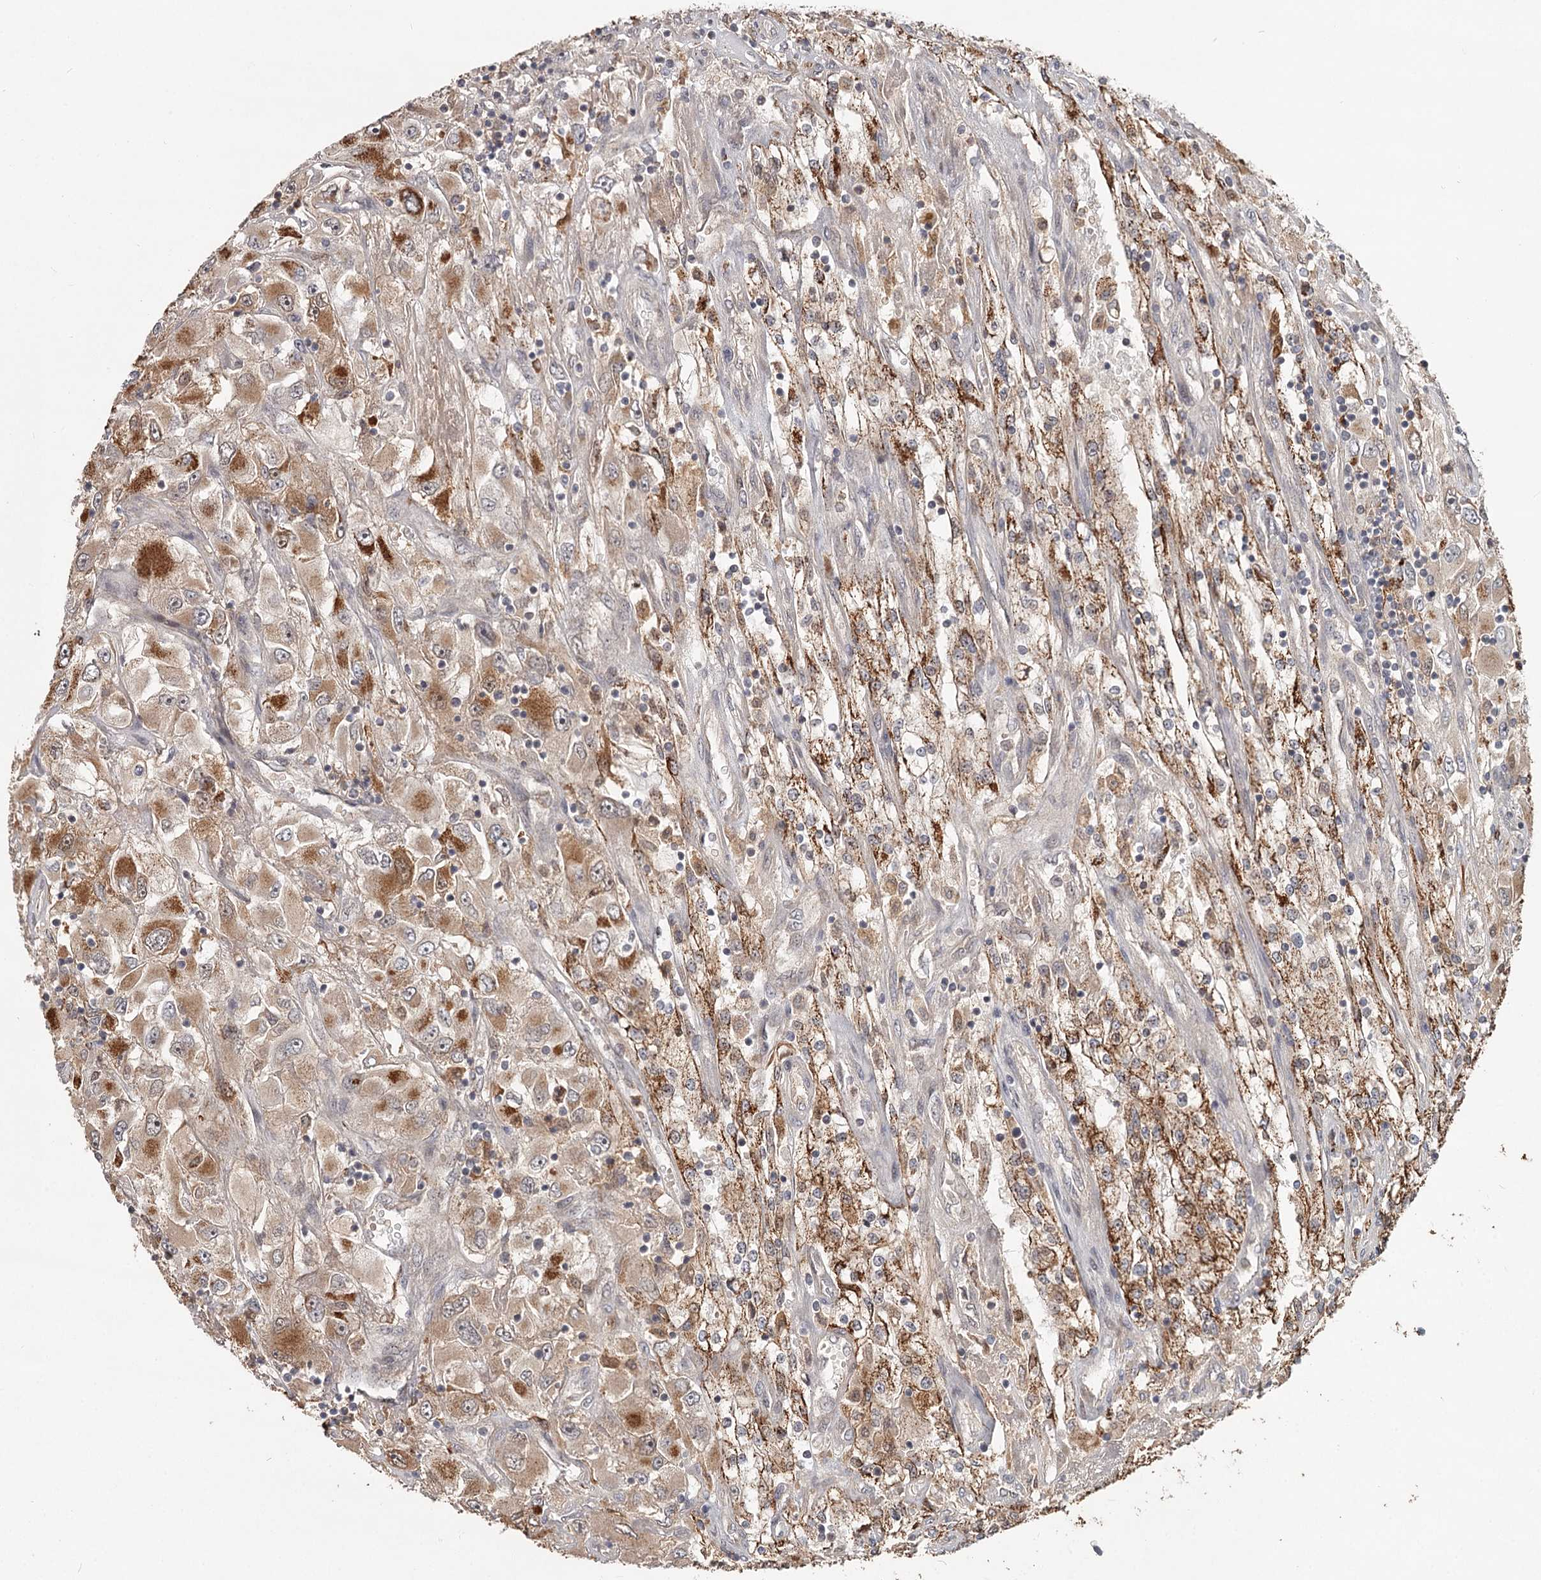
{"staining": {"intensity": "moderate", "quantity": ">75%", "location": "cytoplasmic/membranous"}, "tissue": "renal cancer", "cell_type": "Tumor cells", "image_type": "cancer", "snomed": [{"axis": "morphology", "description": "Adenocarcinoma, NOS"}, {"axis": "topography", "description": "Kidney"}], "caption": "This photomicrograph demonstrates IHC staining of human renal cancer (adenocarcinoma), with medium moderate cytoplasmic/membranous positivity in about >75% of tumor cells.", "gene": "CDC123", "patient": {"sex": "female", "age": 52}}